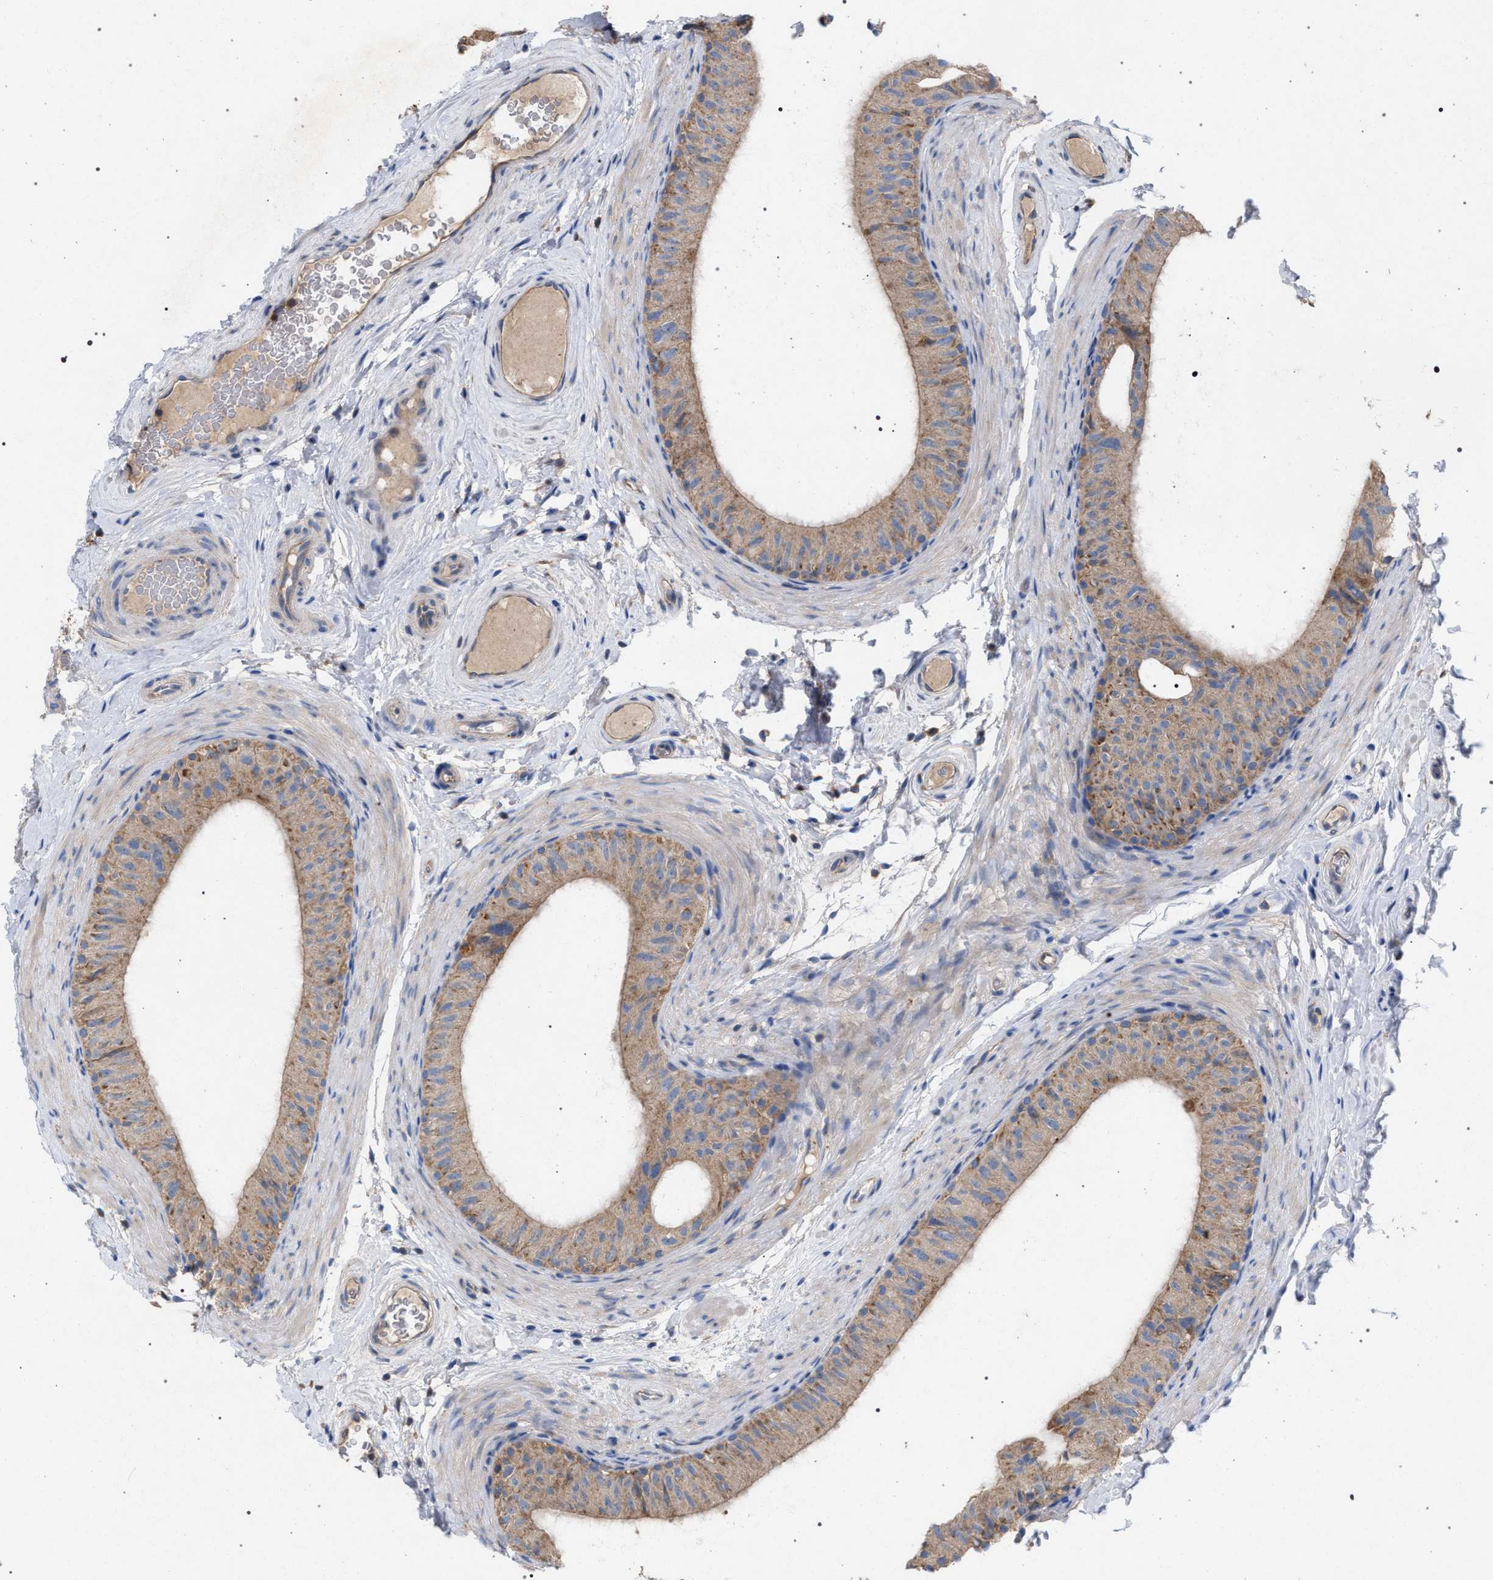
{"staining": {"intensity": "weak", "quantity": ">75%", "location": "cytoplasmic/membranous"}, "tissue": "epididymis", "cell_type": "Glandular cells", "image_type": "normal", "snomed": [{"axis": "morphology", "description": "Normal tissue, NOS"}, {"axis": "topography", "description": "Epididymis"}], "caption": "An IHC micrograph of benign tissue is shown. Protein staining in brown highlights weak cytoplasmic/membranous positivity in epididymis within glandular cells.", "gene": "VPS13A", "patient": {"sex": "male", "age": 34}}